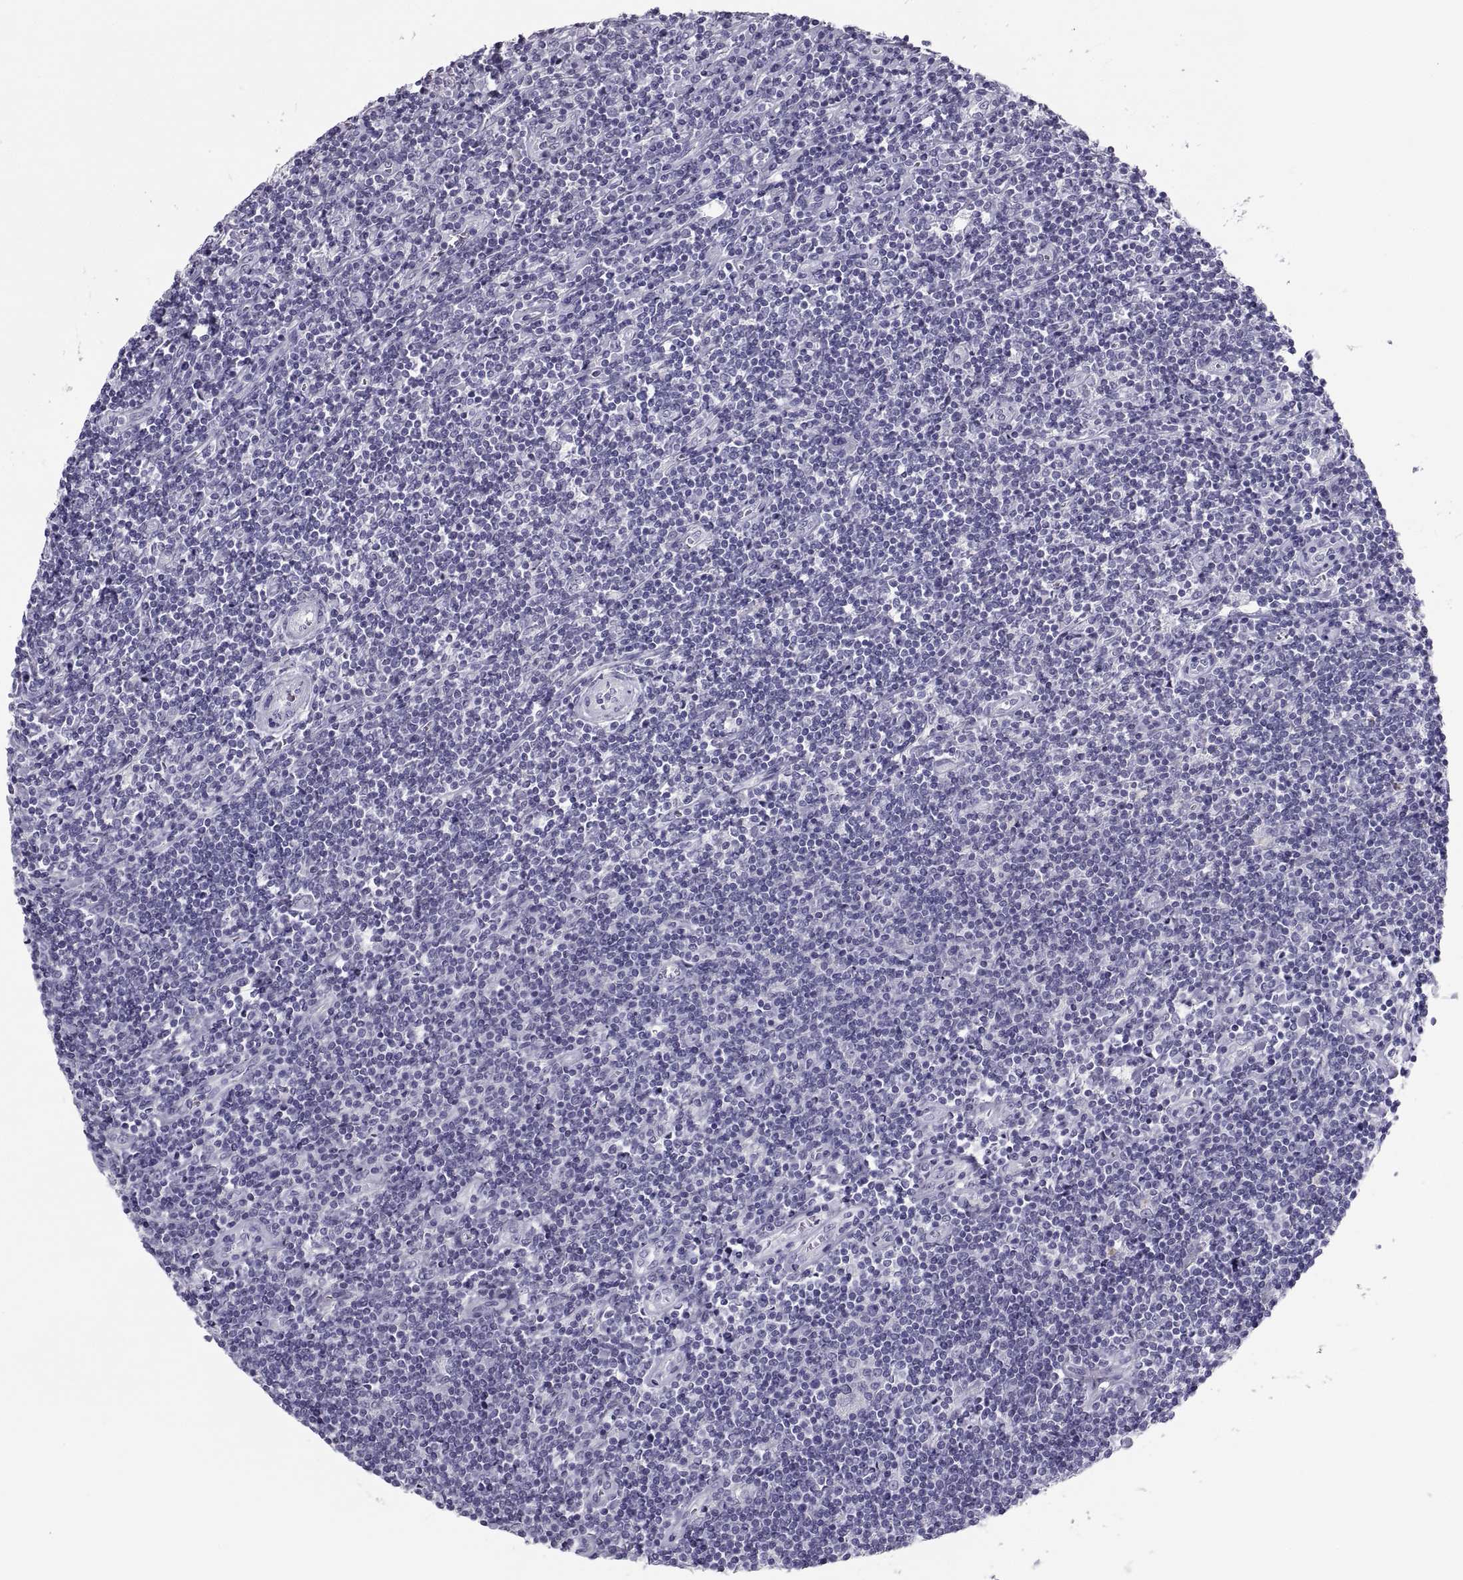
{"staining": {"intensity": "negative", "quantity": "none", "location": "none"}, "tissue": "lymphoma", "cell_type": "Tumor cells", "image_type": "cancer", "snomed": [{"axis": "morphology", "description": "Hodgkin's disease, NOS"}, {"axis": "topography", "description": "Lymph node"}], "caption": "Lymphoma was stained to show a protein in brown. There is no significant staining in tumor cells.", "gene": "PCSK1N", "patient": {"sex": "male", "age": 40}}